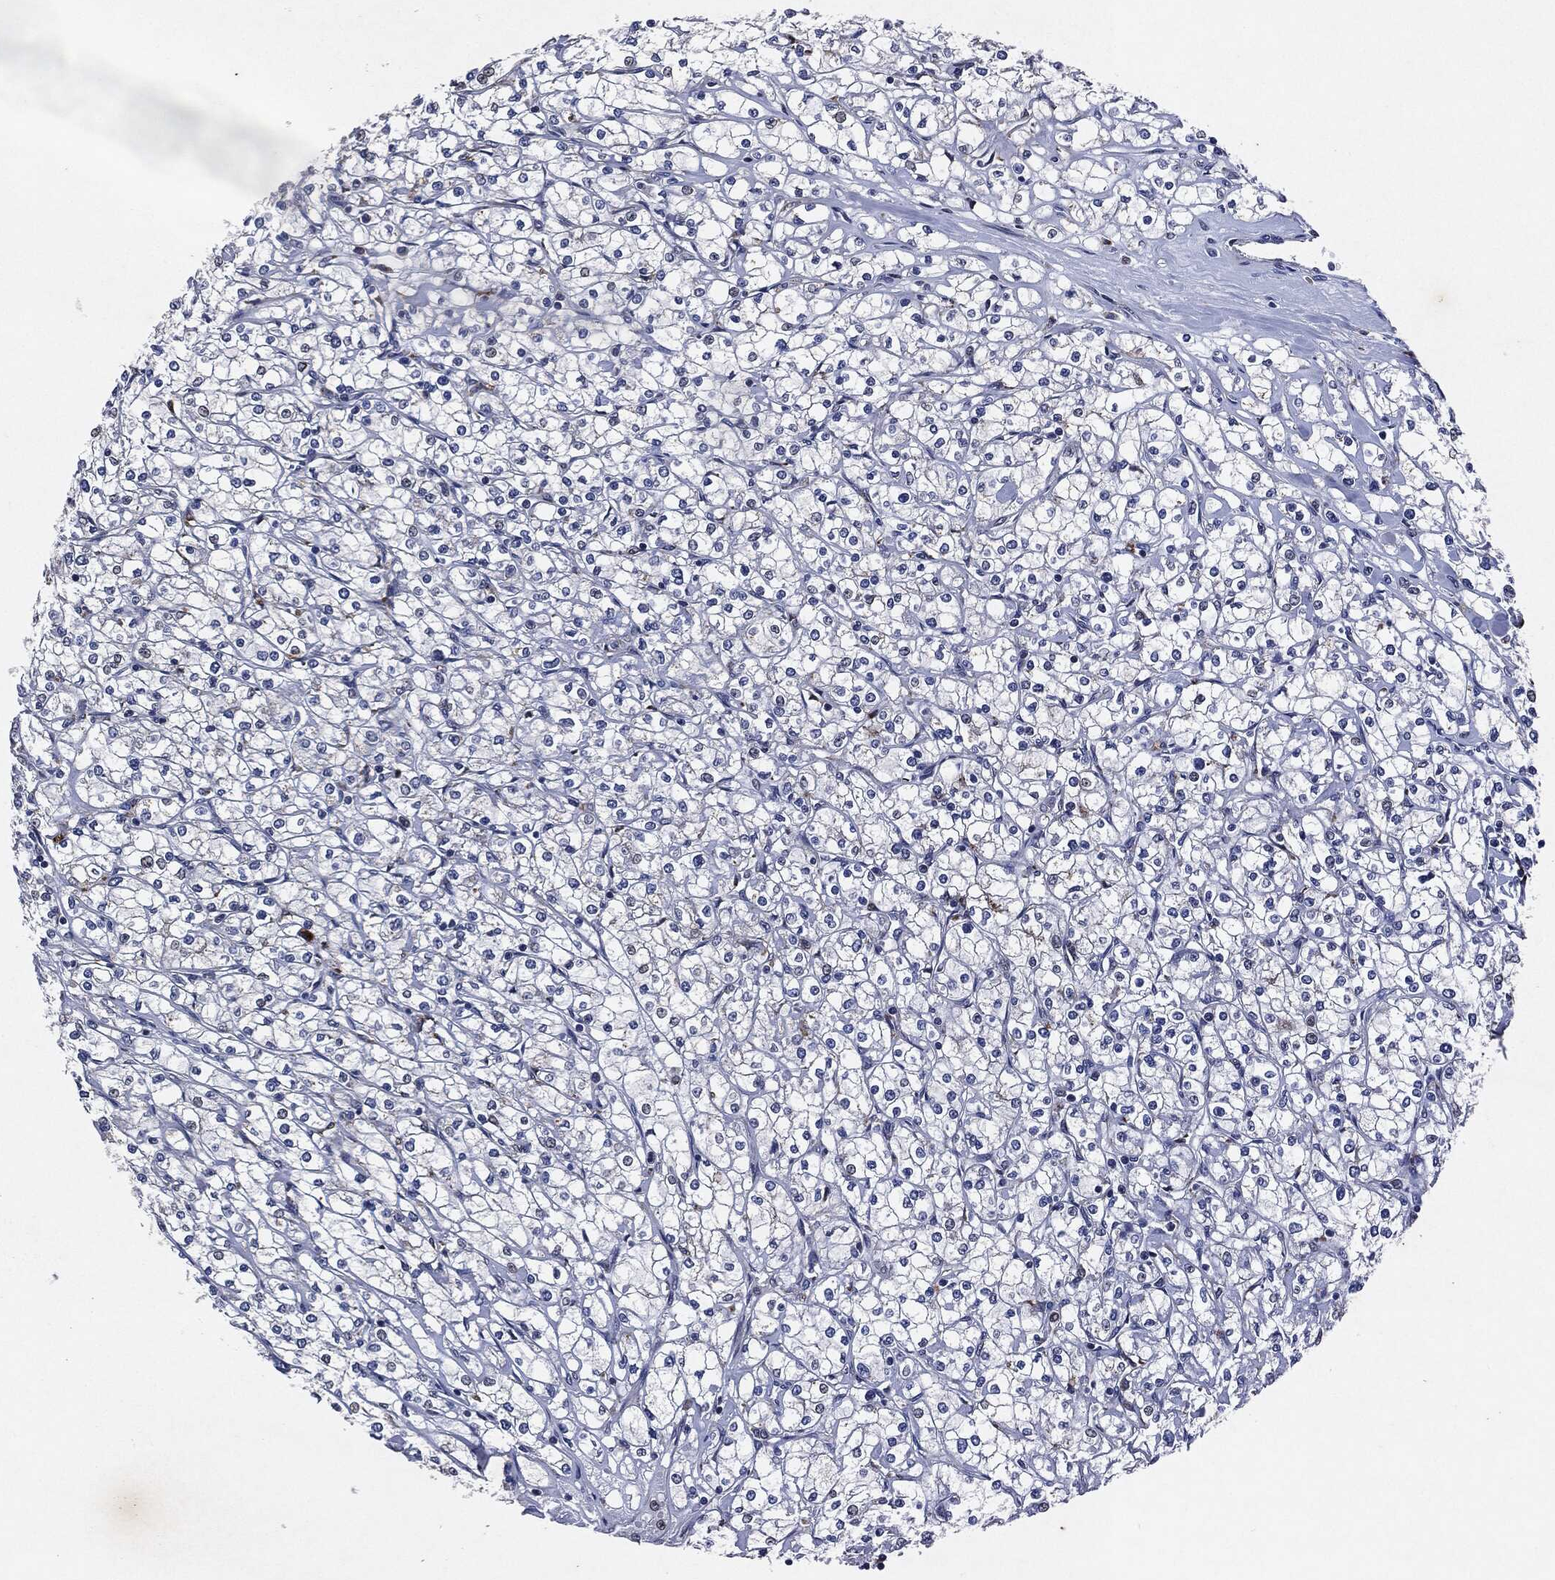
{"staining": {"intensity": "negative", "quantity": "none", "location": "none"}, "tissue": "renal cancer", "cell_type": "Tumor cells", "image_type": "cancer", "snomed": [{"axis": "morphology", "description": "Adenocarcinoma, NOS"}, {"axis": "topography", "description": "Kidney"}], "caption": "Tumor cells show no significant protein expression in renal cancer.", "gene": "SLC31A2", "patient": {"sex": "male", "age": 67}}